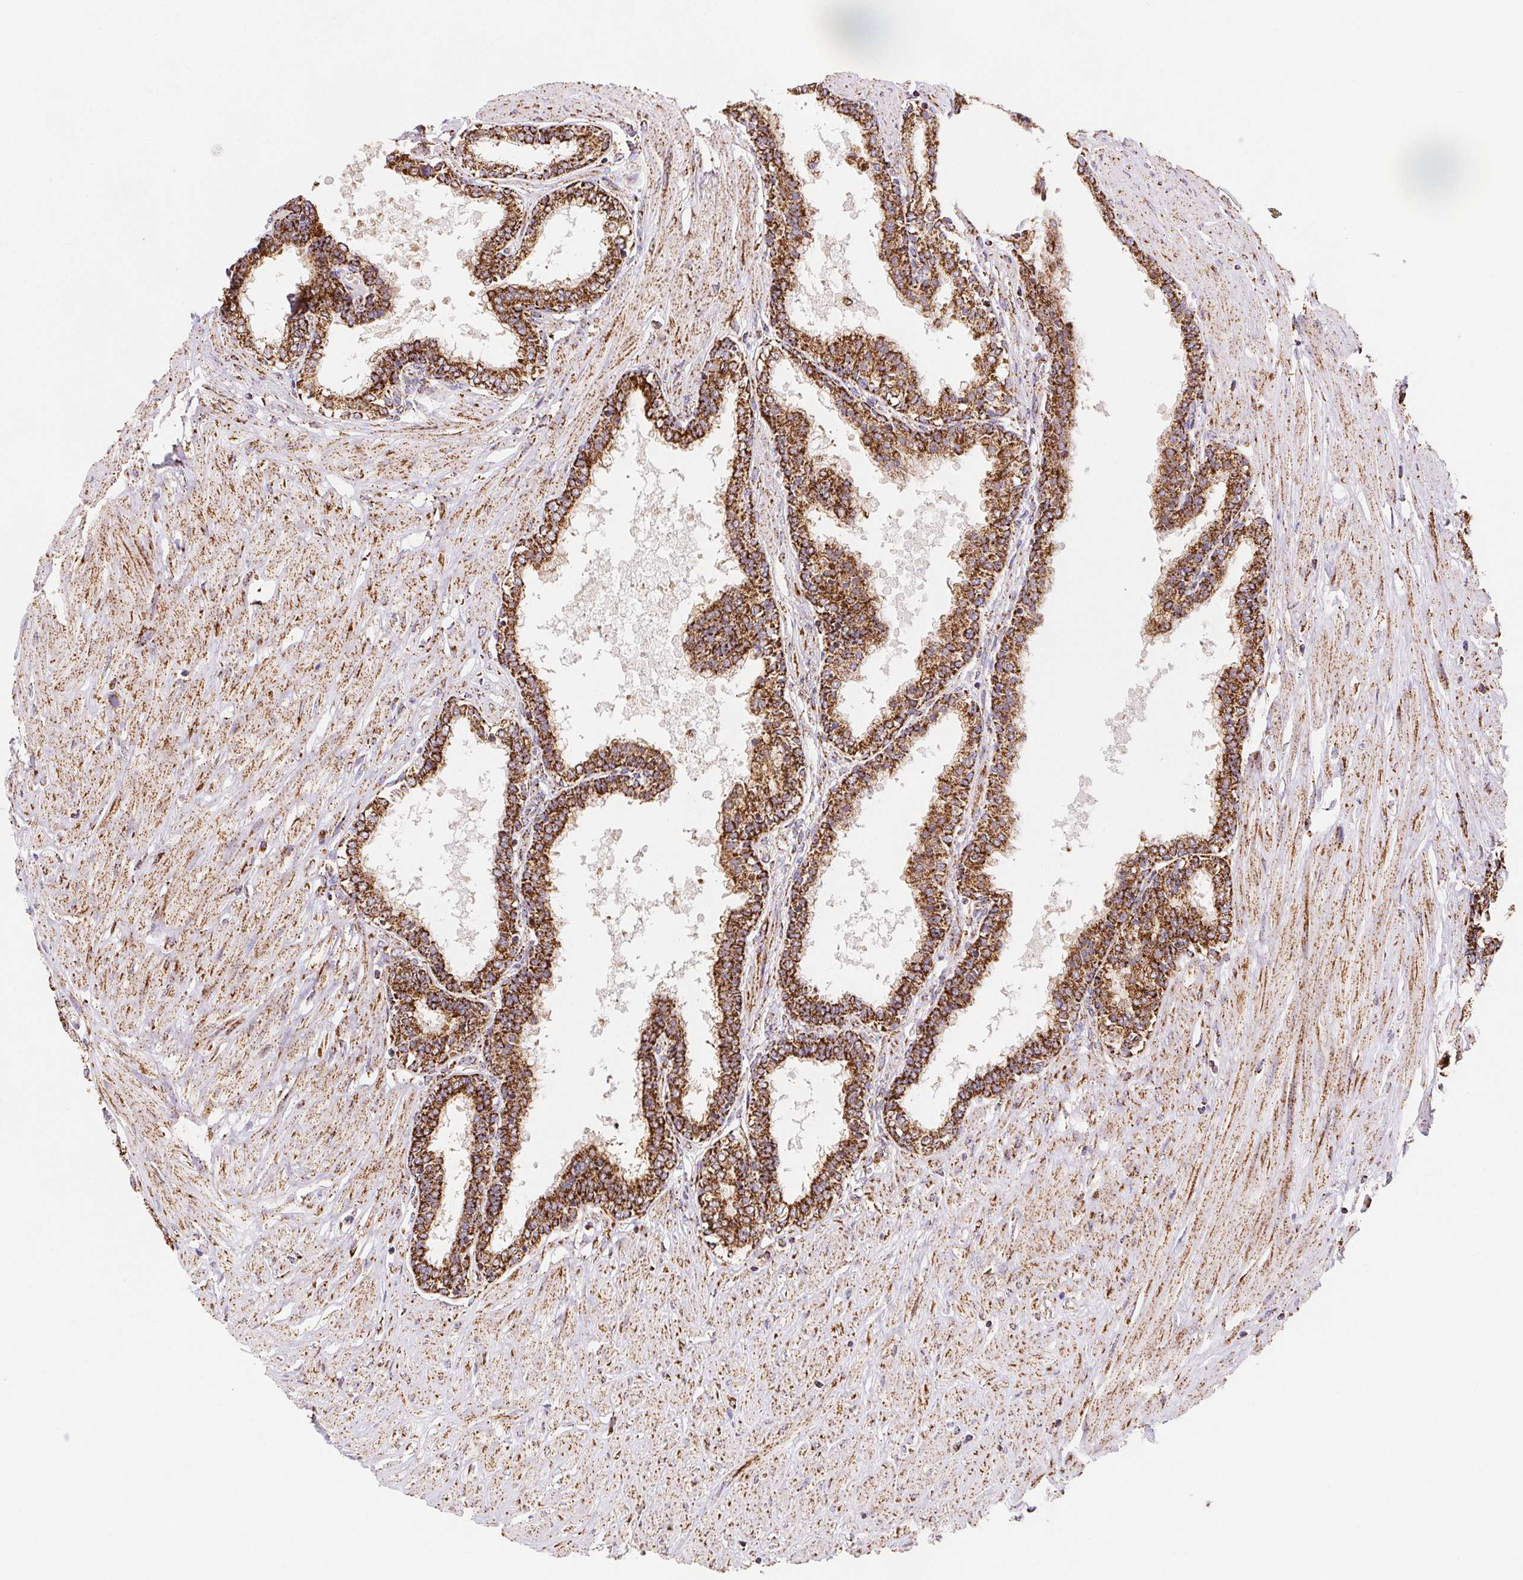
{"staining": {"intensity": "strong", "quantity": ">75%", "location": "cytoplasmic/membranous"}, "tissue": "prostate", "cell_type": "Glandular cells", "image_type": "normal", "snomed": [{"axis": "morphology", "description": "Normal tissue, NOS"}, {"axis": "topography", "description": "Prostate"}], "caption": "This photomicrograph shows benign prostate stained with immunohistochemistry (IHC) to label a protein in brown. The cytoplasmic/membranous of glandular cells show strong positivity for the protein. Nuclei are counter-stained blue.", "gene": "NIPSNAP2", "patient": {"sex": "male", "age": 55}}